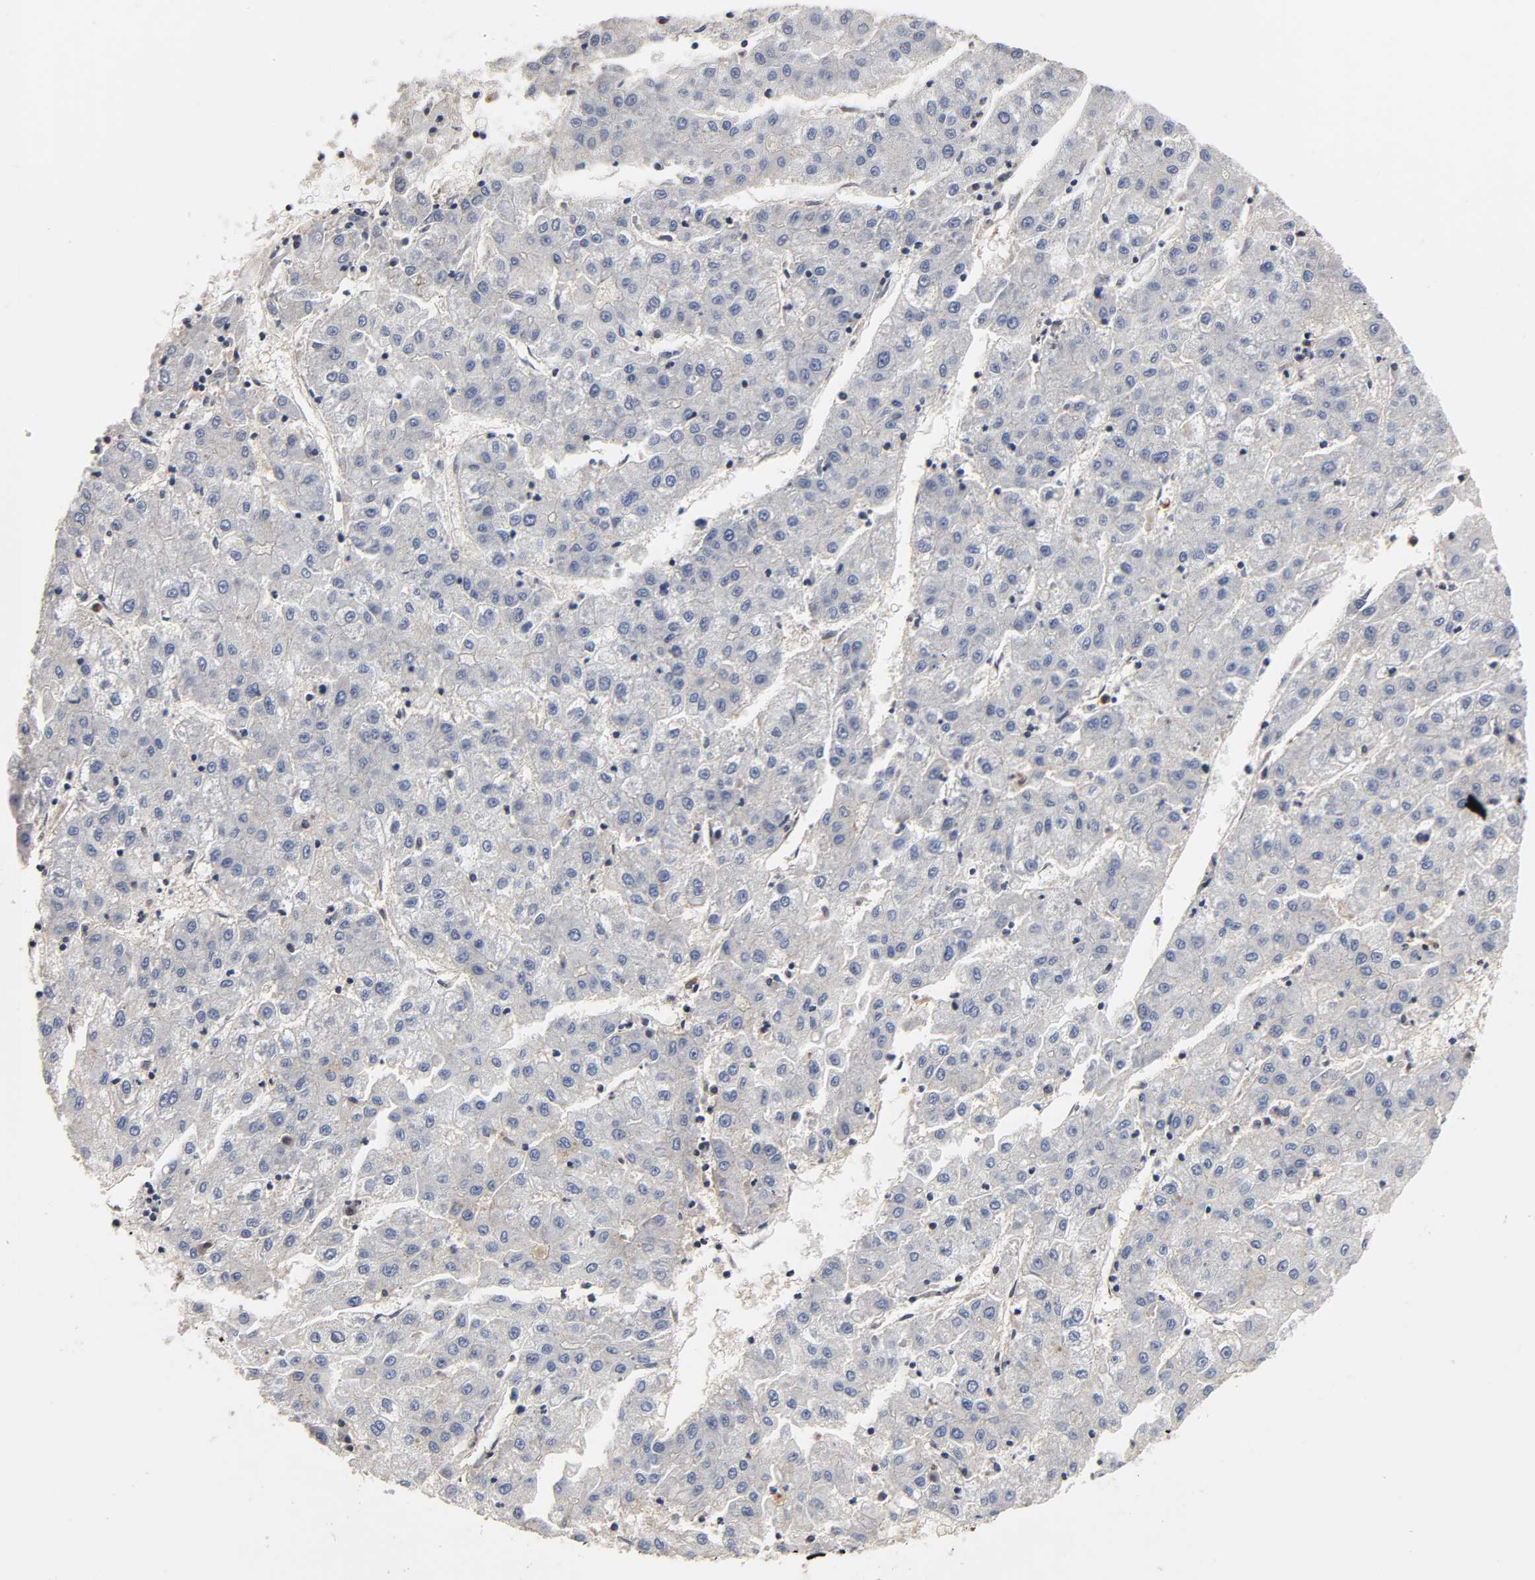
{"staining": {"intensity": "negative", "quantity": "none", "location": "none"}, "tissue": "liver cancer", "cell_type": "Tumor cells", "image_type": "cancer", "snomed": [{"axis": "morphology", "description": "Carcinoma, Hepatocellular, NOS"}, {"axis": "topography", "description": "Liver"}], "caption": "Immunohistochemistry micrograph of neoplastic tissue: liver cancer (hepatocellular carcinoma) stained with DAB (3,3'-diaminobenzidine) displays no significant protein staining in tumor cells.", "gene": "CCDC175", "patient": {"sex": "male", "age": 72}}